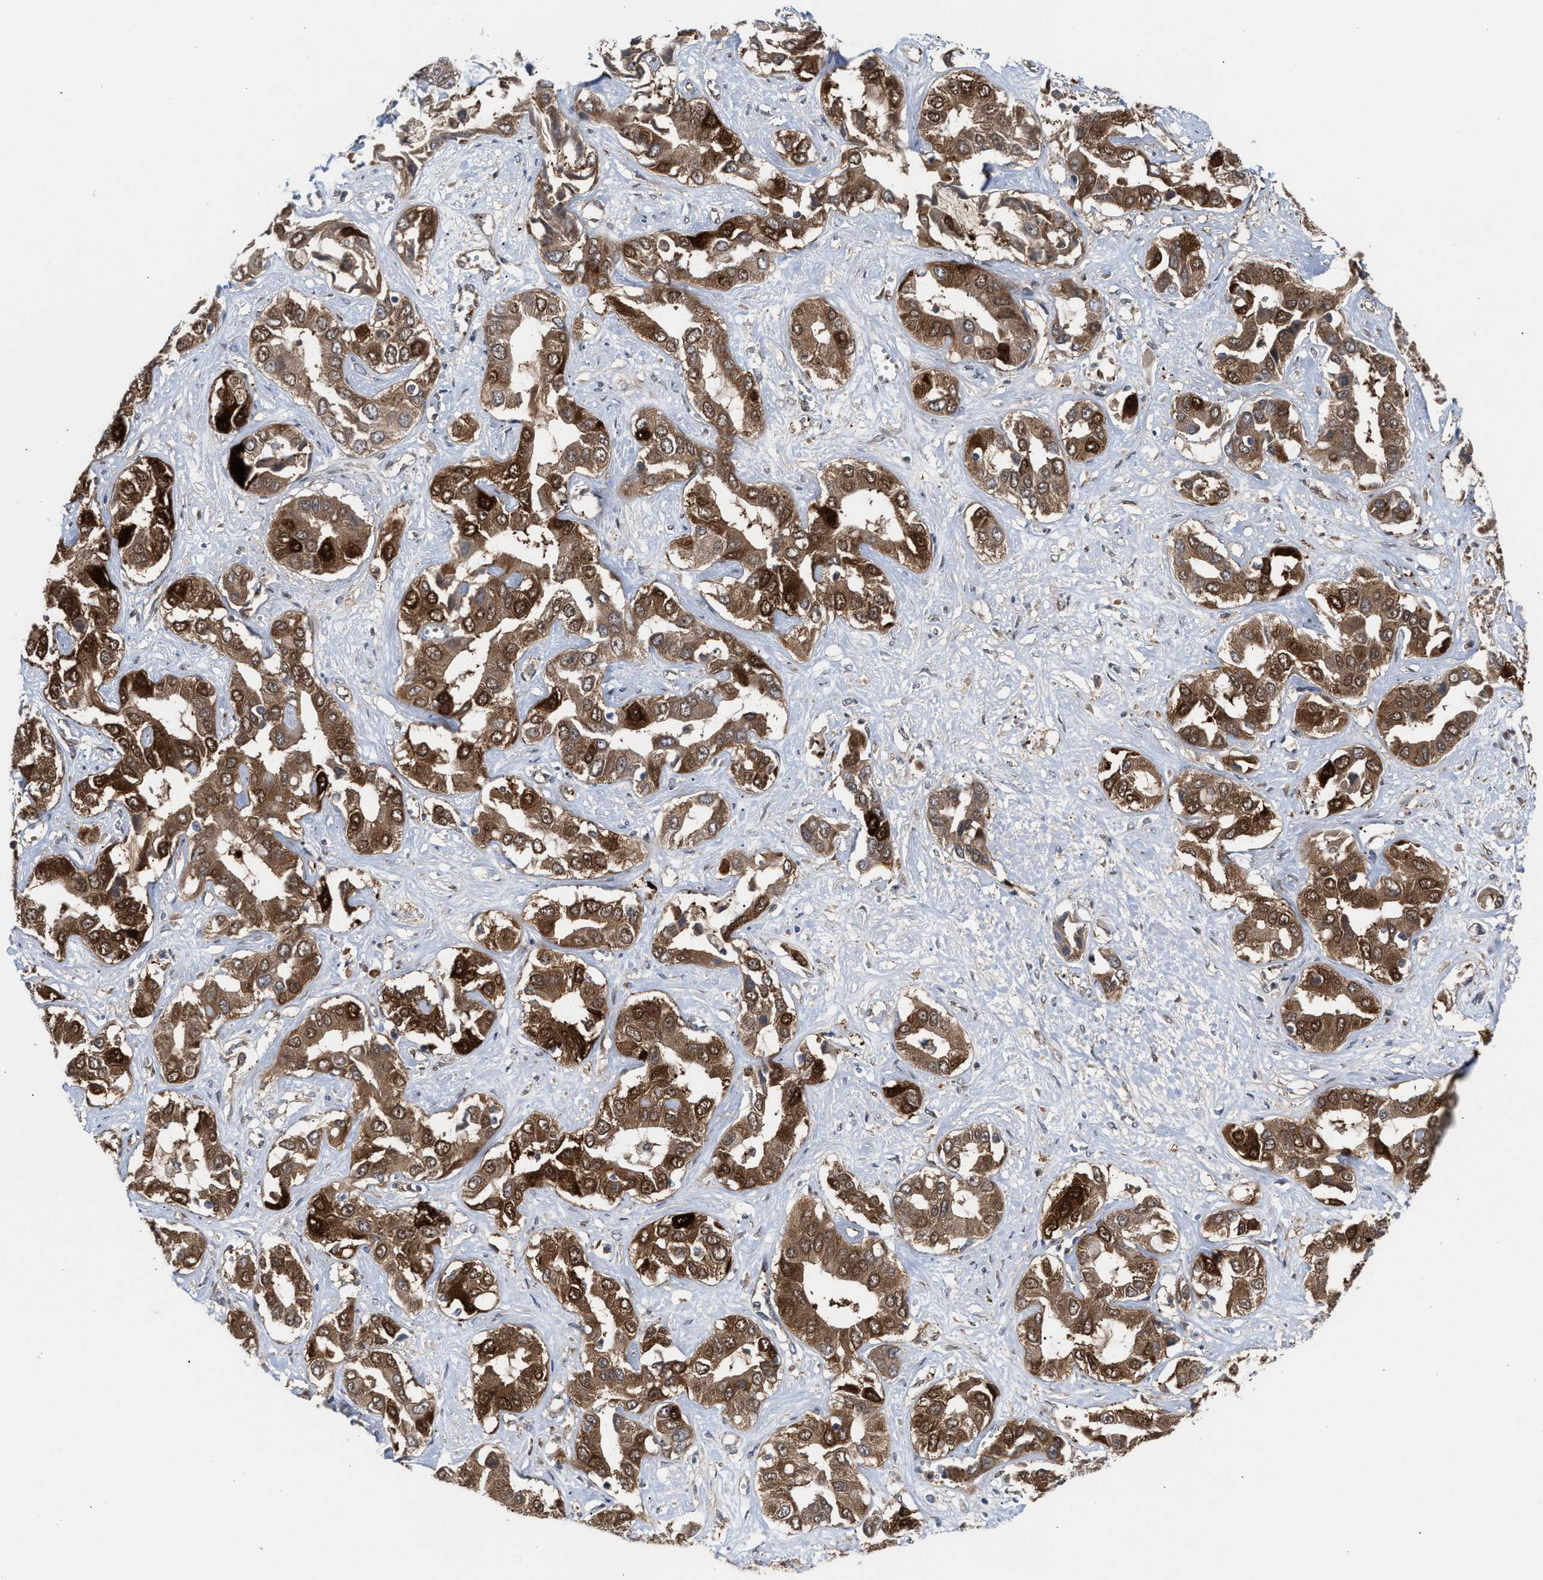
{"staining": {"intensity": "strong", "quantity": ">75%", "location": "cytoplasmic/membranous,nuclear"}, "tissue": "liver cancer", "cell_type": "Tumor cells", "image_type": "cancer", "snomed": [{"axis": "morphology", "description": "Cholangiocarcinoma"}, {"axis": "topography", "description": "Liver"}], "caption": "A histopathology image of human liver cancer stained for a protein reveals strong cytoplasmic/membranous and nuclear brown staining in tumor cells.", "gene": "TP53I3", "patient": {"sex": "female", "age": 52}}